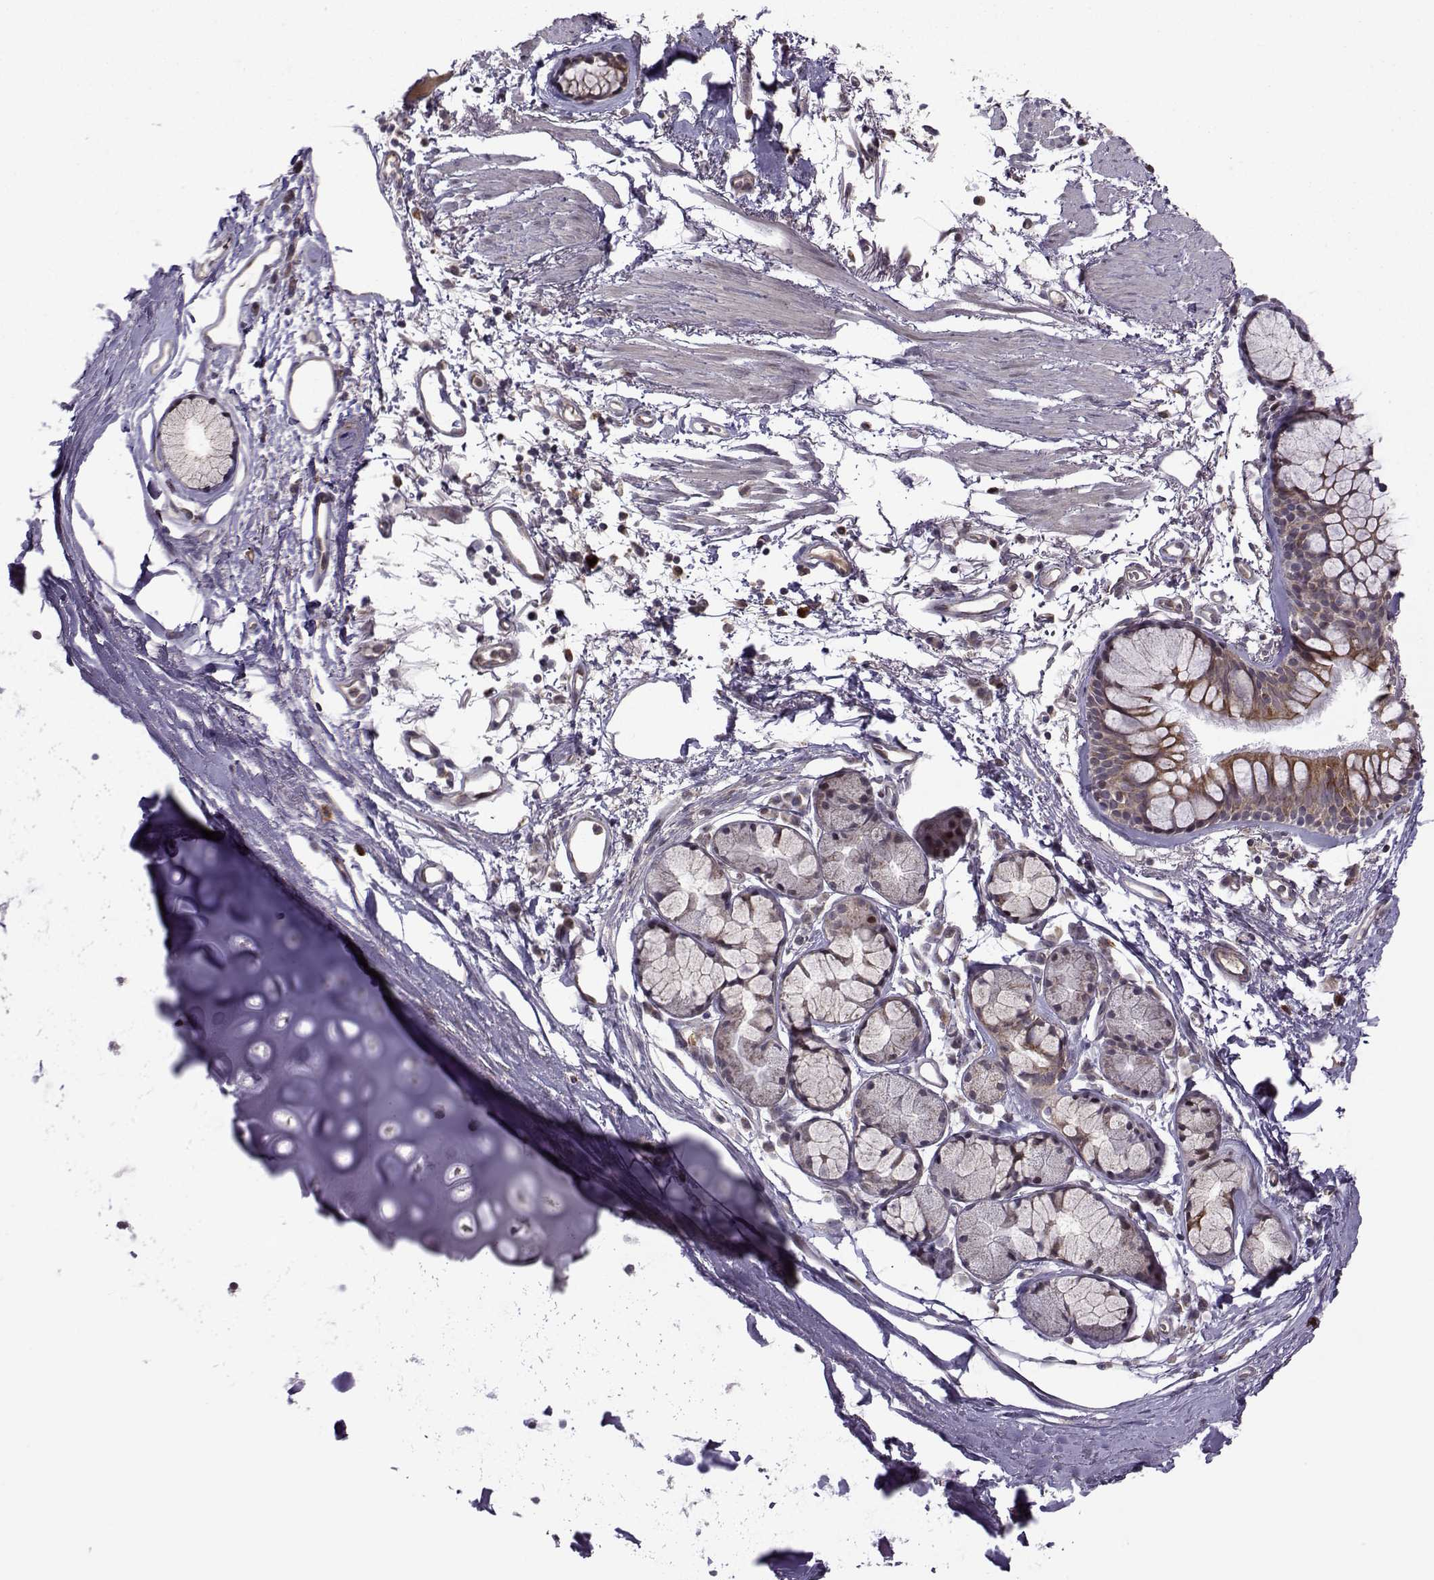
{"staining": {"intensity": "moderate", "quantity": ">75%", "location": "cytoplasmic/membranous"}, "tissue": "bronchus", "cell_type": "Respiratory epithelial cells", "image_type": "normal", "snomed": [{"axis": "morphology", "description": "Normal tissue, NOS"}, {"axis": "morphology", "description": "Squamous cell carcinoma, NOS"}, {"axis": "topography", "description": "Cartilage tissue"}, {"axis": "topography", "description": "Bronchus"}], "caption": "Brown immunohistochemical staining in unremarkable bronchus displays moderate cytoplasmic/membranous expression in about >75% of respiratory epithelial cells. Using DAB (3,3'-diaminobenzidine) (brown) and hematoxylin (blue) stains, captured at high magnification using brightfield microscopy.", "gene": "NECAB3", "patient": {"sex": "male", "age": 72}}